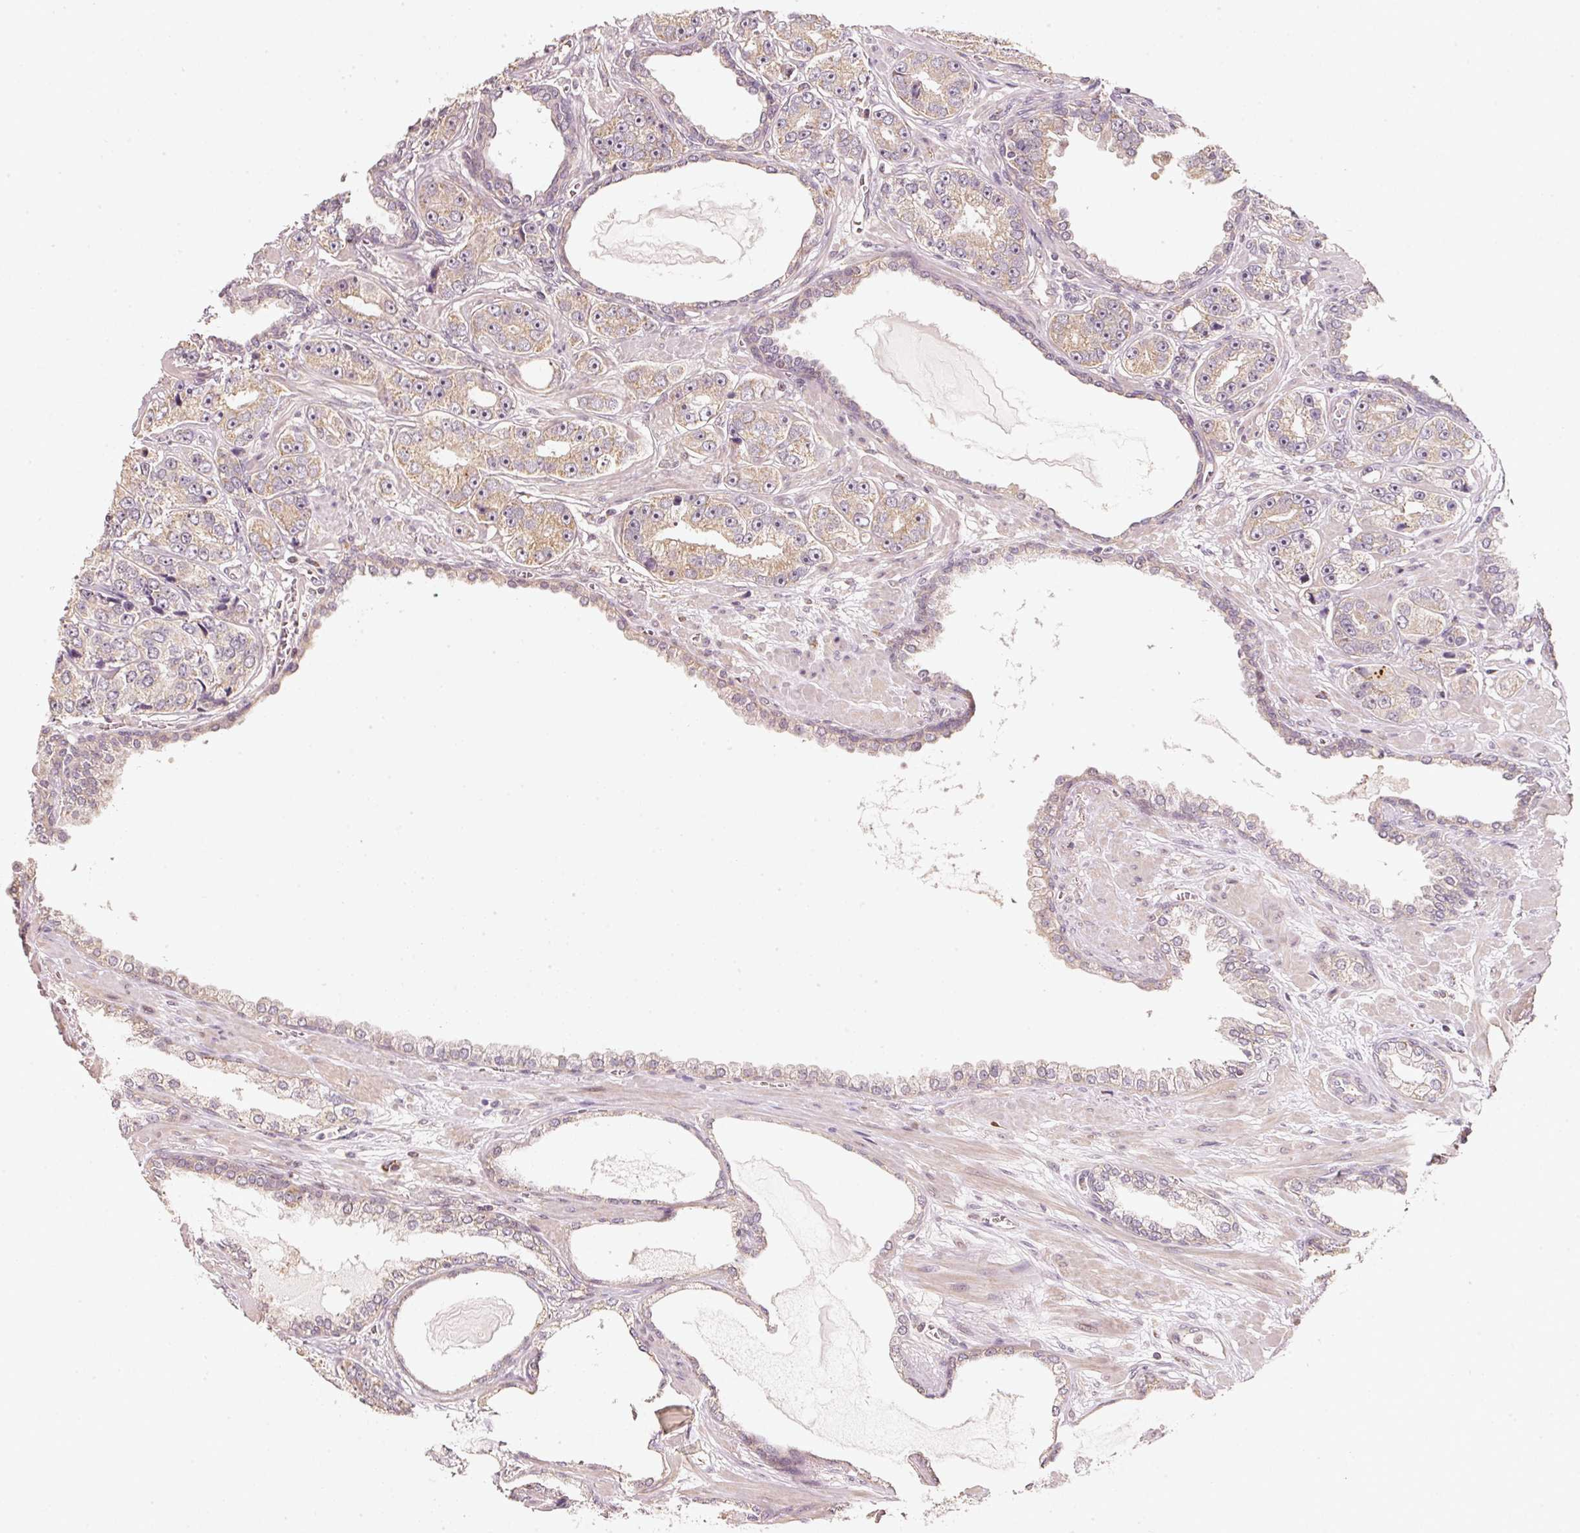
{"staining": {"intensity": "weak", "quantity": ">75%", "location": "cytoplasmic/membranous"}, "tissue": "prostate cancer", "cell_type": "Tumor cells", "image_type": "cancer", "snomed": [{"axis": "morphology", "description": "Adenocarcinoma, High grade"}, {"axis": "topography", "description": "Prostate"}], "caption": "A micrograph of human prostate cancer stained for a protein shows weak cytoplasmic/membranous brown staining in tumor cells.", "gene": "RAB35", "patient": {"sex": "male", "age": 71}}